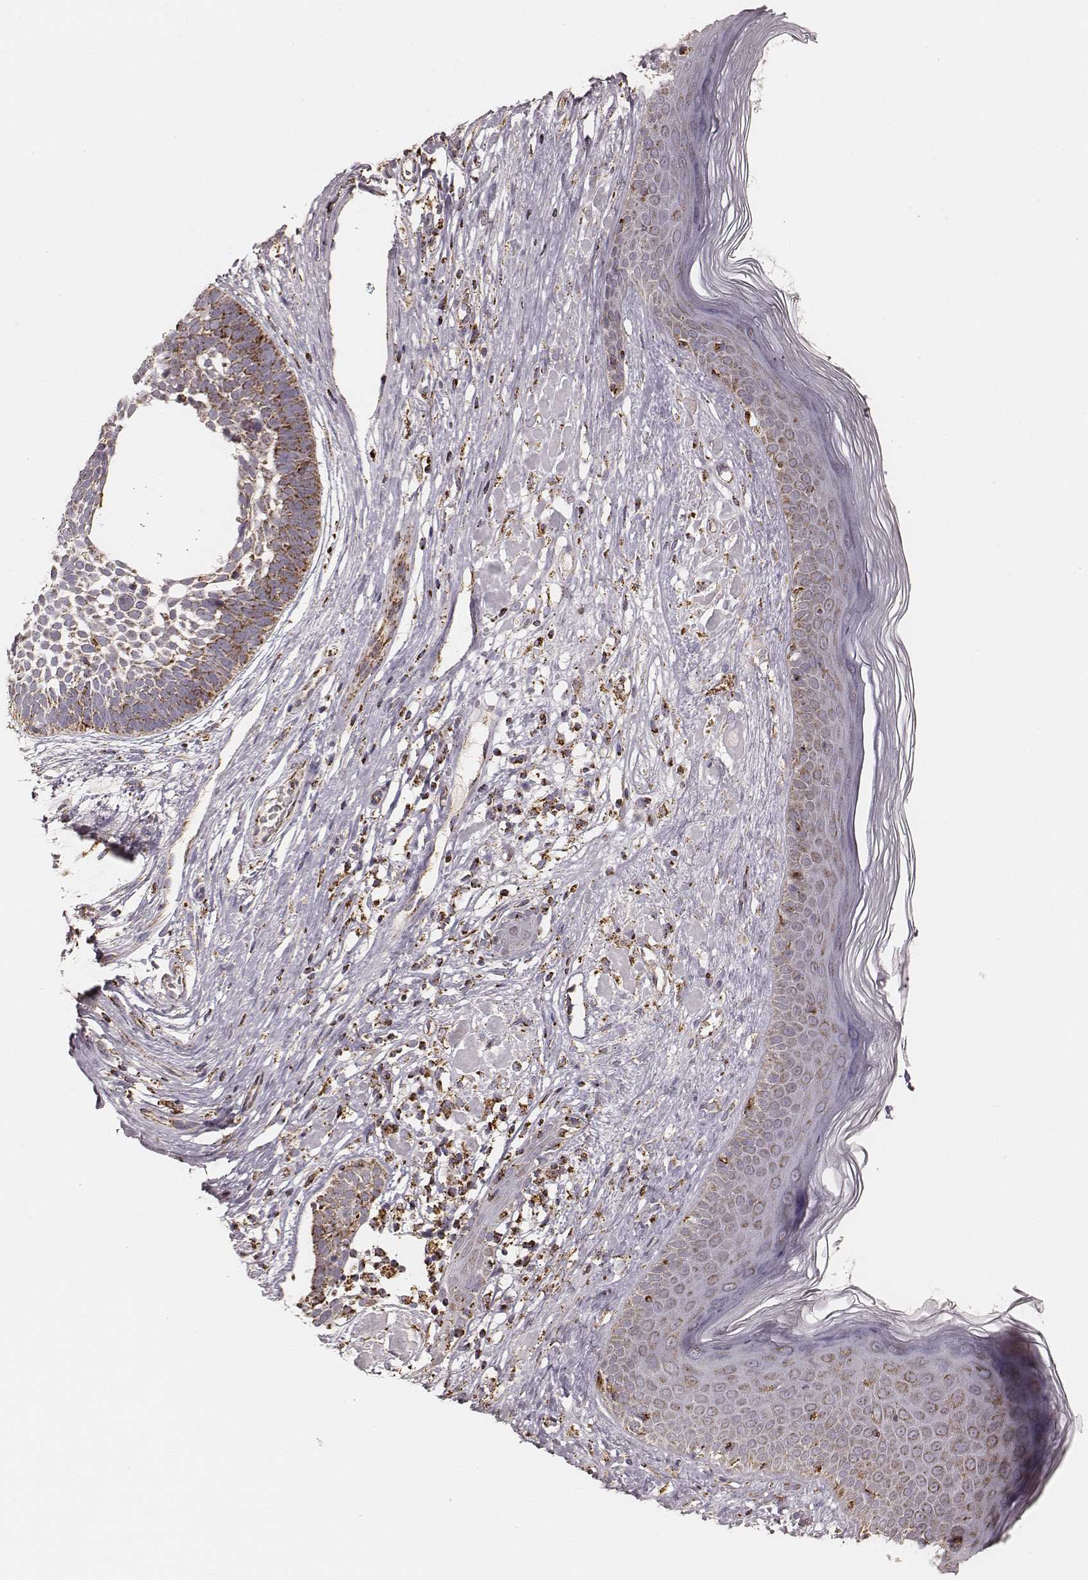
{"staining": {"intensity": "strong", "quantity": "25%-75%", "location": "cytoplasmic/membranous"}, "tissue": "skin cancer", "cell_type": "Tumor cells", "image_type": "cancer", "snomed": [{"axis": "morphology", "description": "Basal cell carcinoma"}, {"axis": "topography", "description": "Skin"}], "caption": "Strong cytoplasmic/membranous staining is present in approximately 25%-75% of tumor cells in basal cell carcinoma (skin). The protein of interest is shown in brown color, while the nuclei are stained blue.", "gene": "CS", "patient": {"sex": "male", "age": 85}}